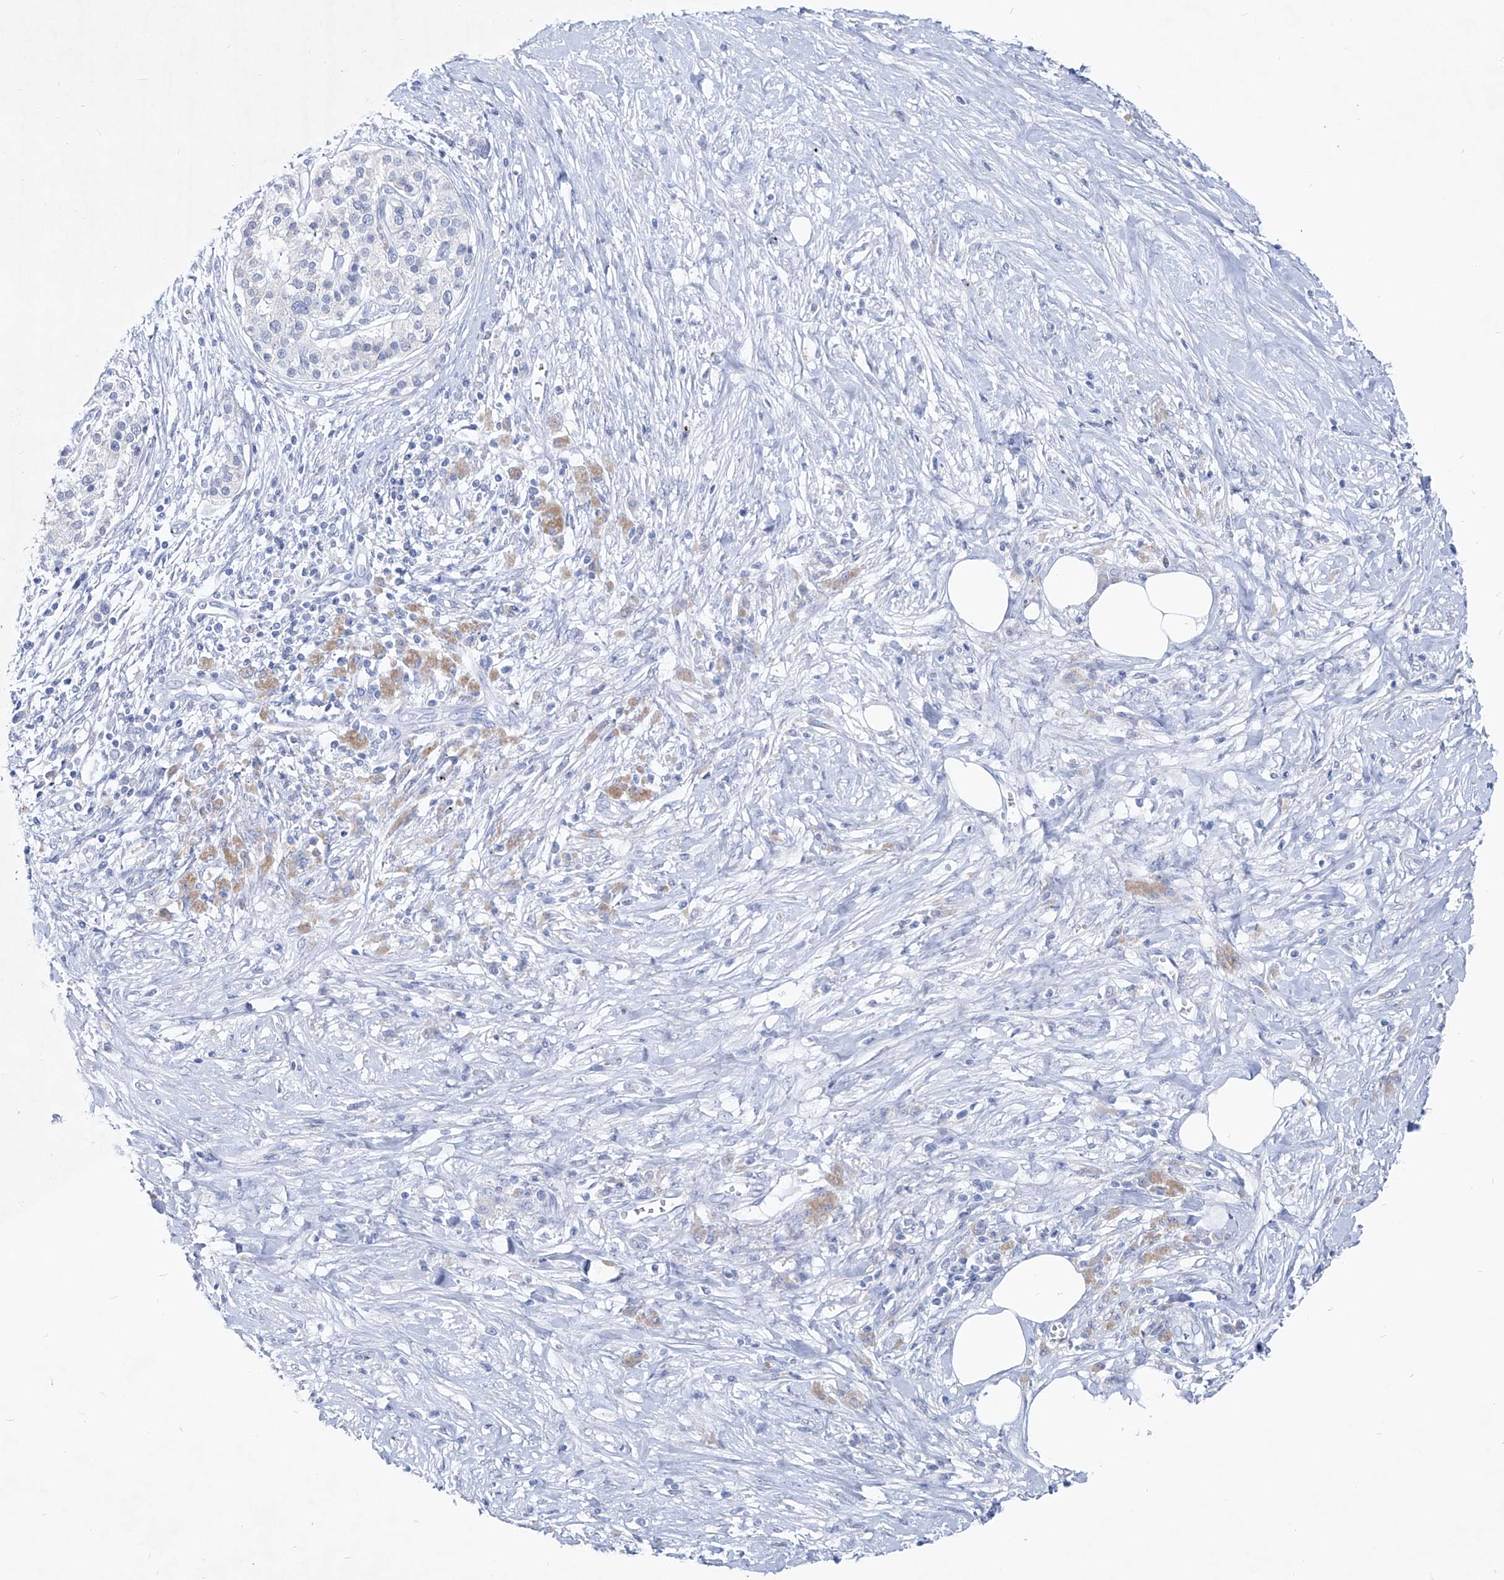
{"staining": {"intensity": "negative", "quantity": "none", "location": "none"}, "tissue": "pancreatic cancer", "cell_type": "Tumor cells", "image_type": "cancer", "snomed": [{"axis": "morphology", "description": "Adenocarcinoma, NOS"}, {"axis": "topography", "description": "Pancreas"}], "caption": "The photomicrograph demonstrates no significant expression in tumor cells of pancreatic cancer (adenocarcinoma).", "gene": "FRS3", "patient": {"sex": "male", "age": 58}}